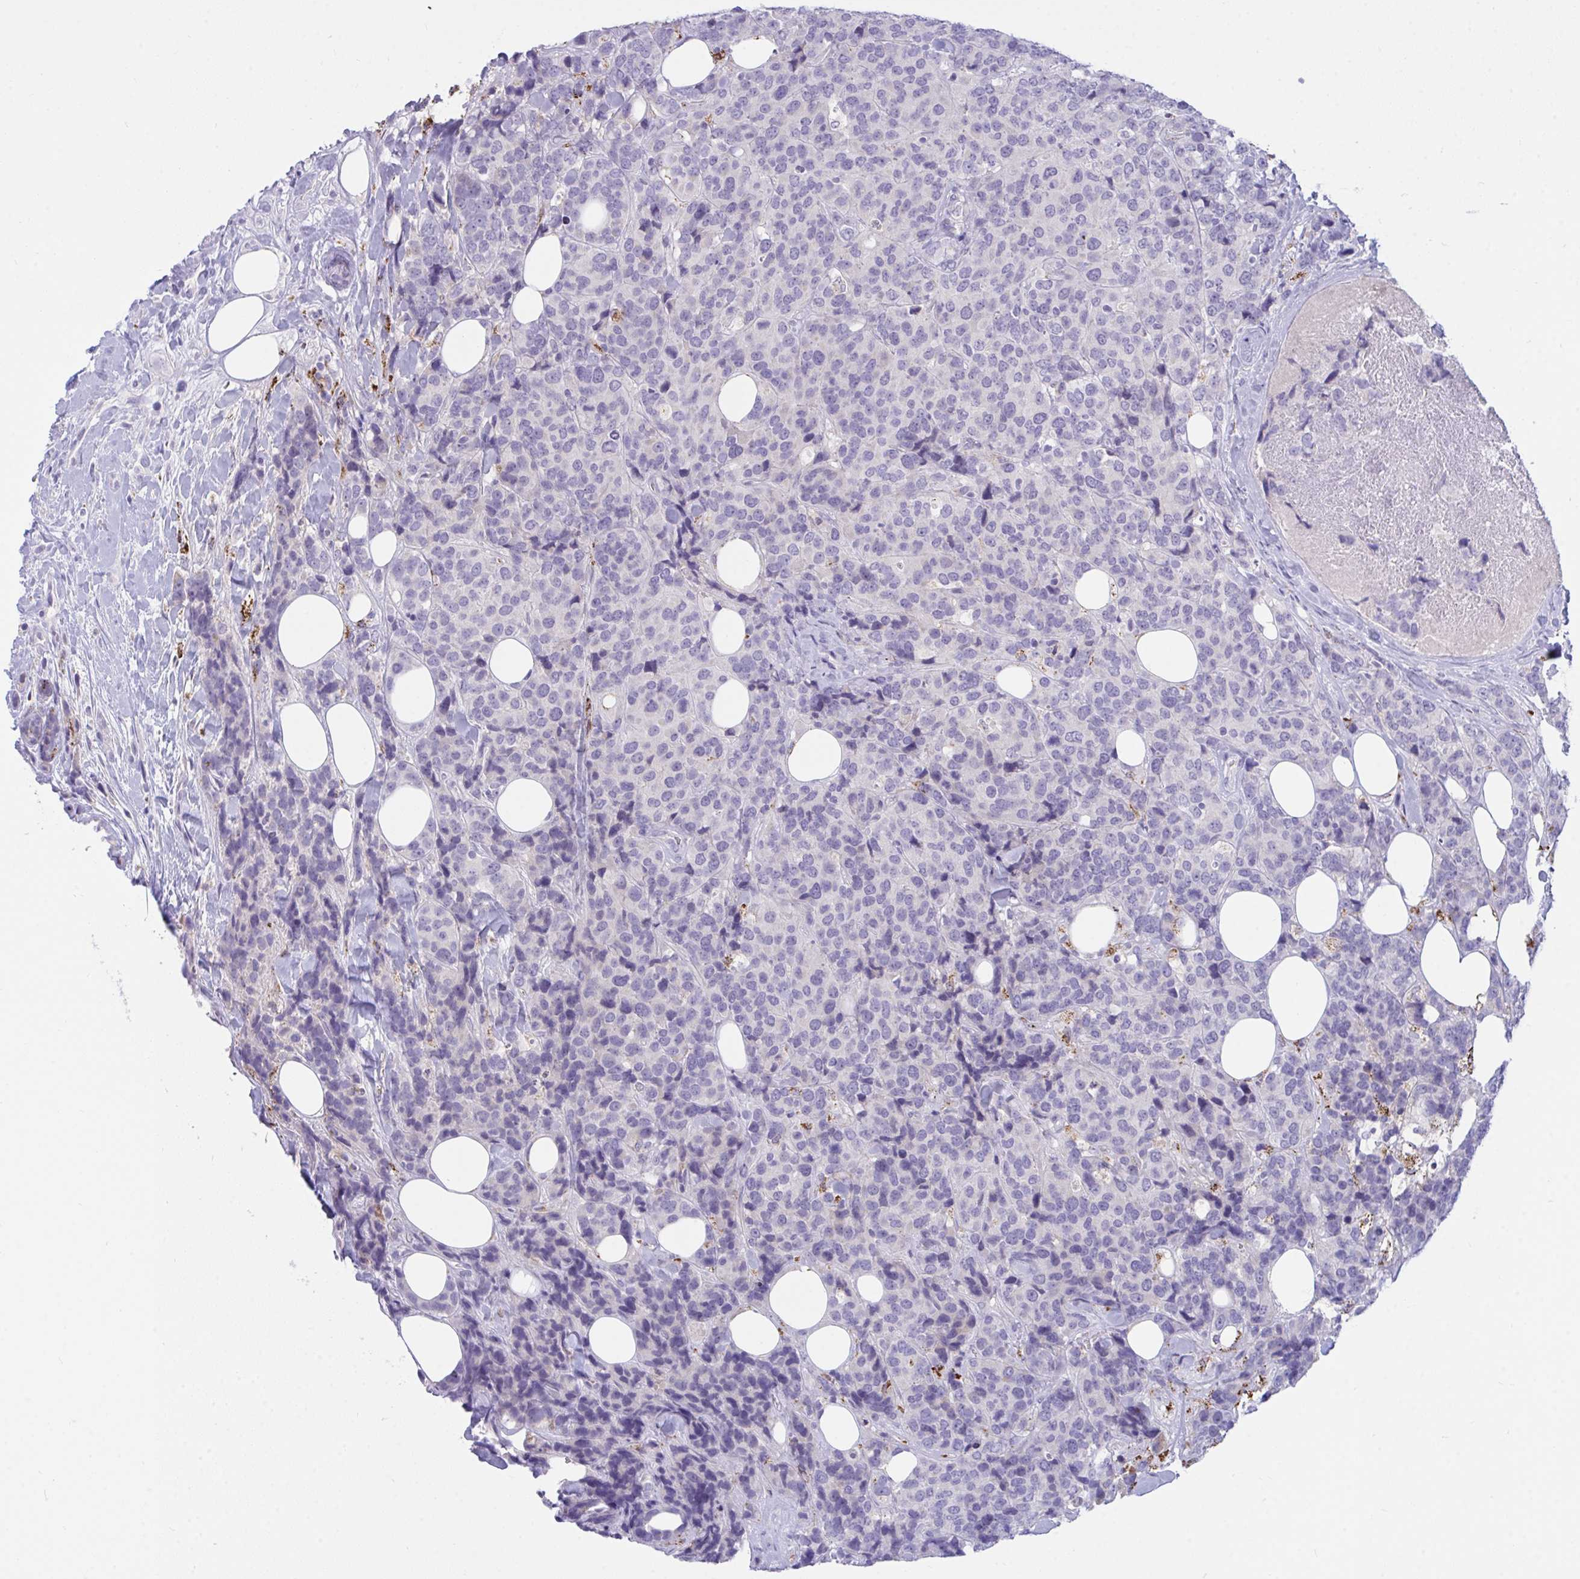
{"staining": {"intensity": "negative", "quantity": "none", "location": "none"}, "tissue": "breast cancer", "cell_type": "Tumor cells", "image_type": "cancer", "snomed": [{"axis": "morphology", "description": "Lobular carcinoma"}, {"axis": "topography", "description": "Breast"}], "caption": "High magnification brightfield microscopy of breast cancer (lobular carcinoma) stained with DAB (brown) and counterstained with hematoxylin (blue): tumor cells show no significant expression.", "gene": "SEMA6B", "patient": {"sex": "female", "age": 59}}